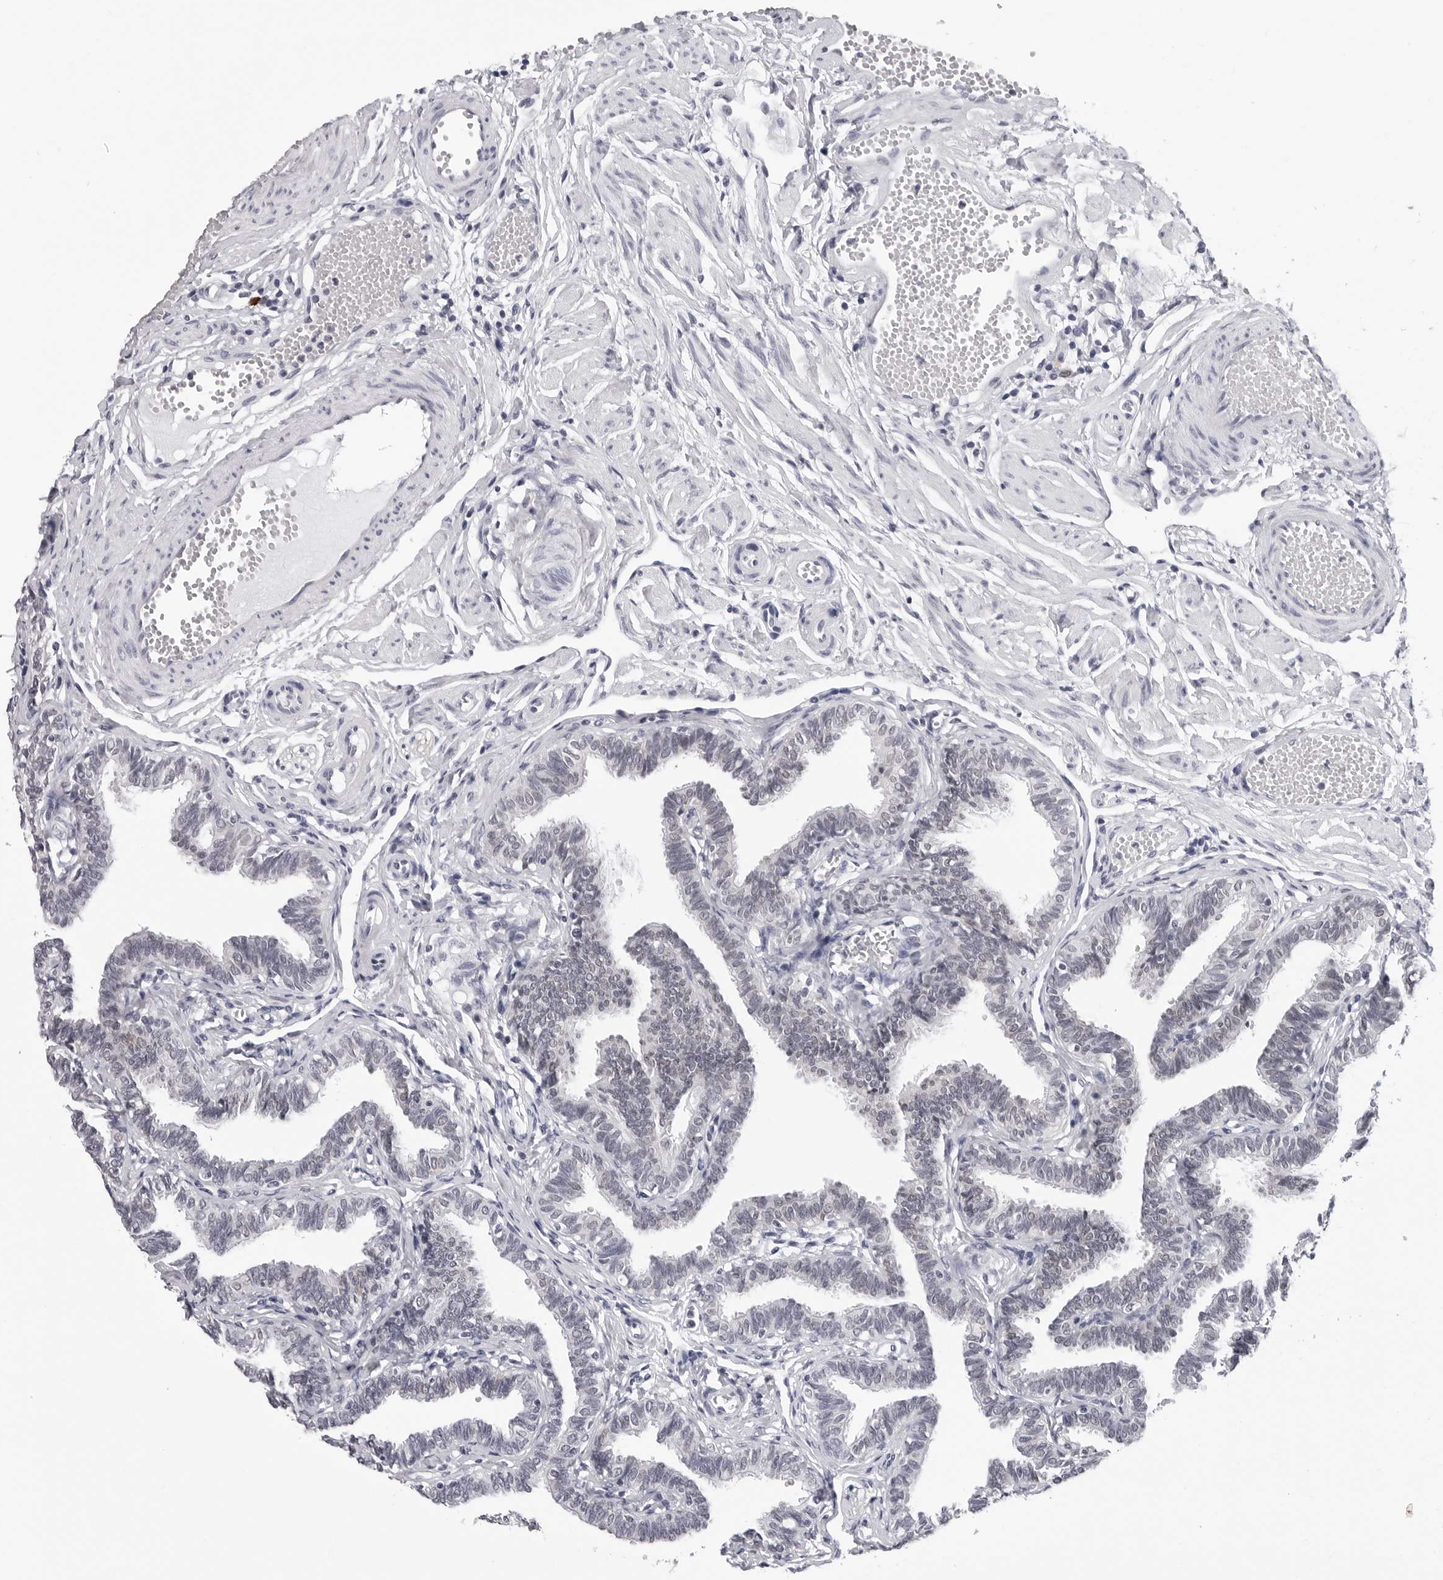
{"staining": {"intensity": "negative", "quantity": "none", "location": "none"}, "tissue": "fallopian tube", "cell_type": "Glandular cells", "image_type": "normal", "snomed": [{"axis": "morphology", "description": "Normal tissue, NOS"}, {"axis": "topography", "description": "Fallopian tube"}, {"axis": "topography", "description": "Ovary"}], "caption": "A photomicrograph of human fallopian tube is negative for staining in glandular cells. (Immunohistochemistry, brightfield microscopy, high magnification).", "gene": "GNL2", "patient": {"sex": "female", "age": 23}}